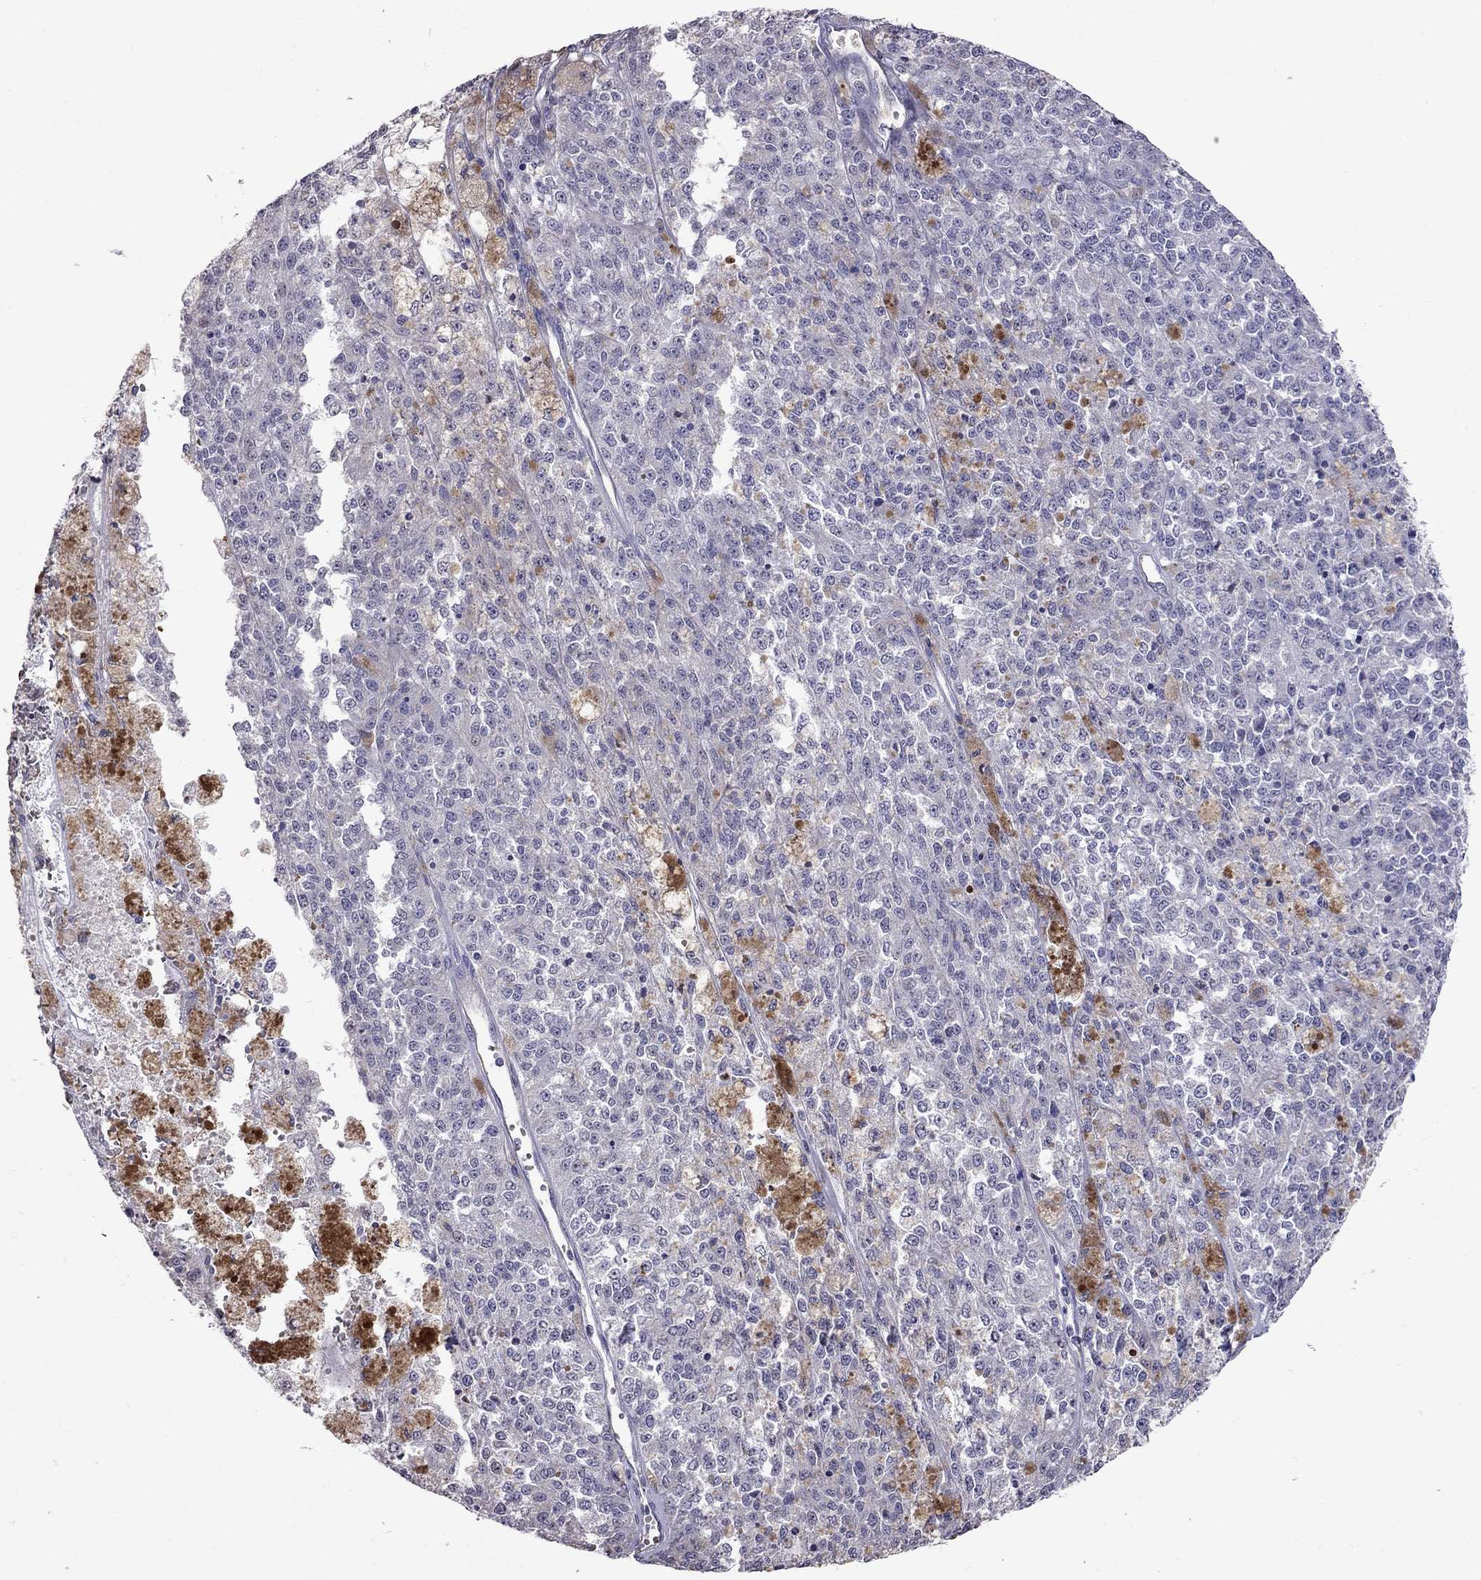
{"staining": {"intensity": "negative", "quantity": "none", "location": "none"}, "tissue": "melanoma", "cell_type": "Tumor cells", "image_type": "cancer", "snomed": [{"axis": "morphology", "description": "Malignant melanoma, Metastatic site"}, {"axis": "topography", "description": "Lymph node"}], "caption": "This histopathology image is of malignant melanoma (metastatic site) stained with immunohistochemistry (IHC) to label a protein in brown with the nuclei are counter-stained blue. There is no staining in tumor cells.", "gene": "ADAM28", "patient": {"sex": "female", "age": 64}}